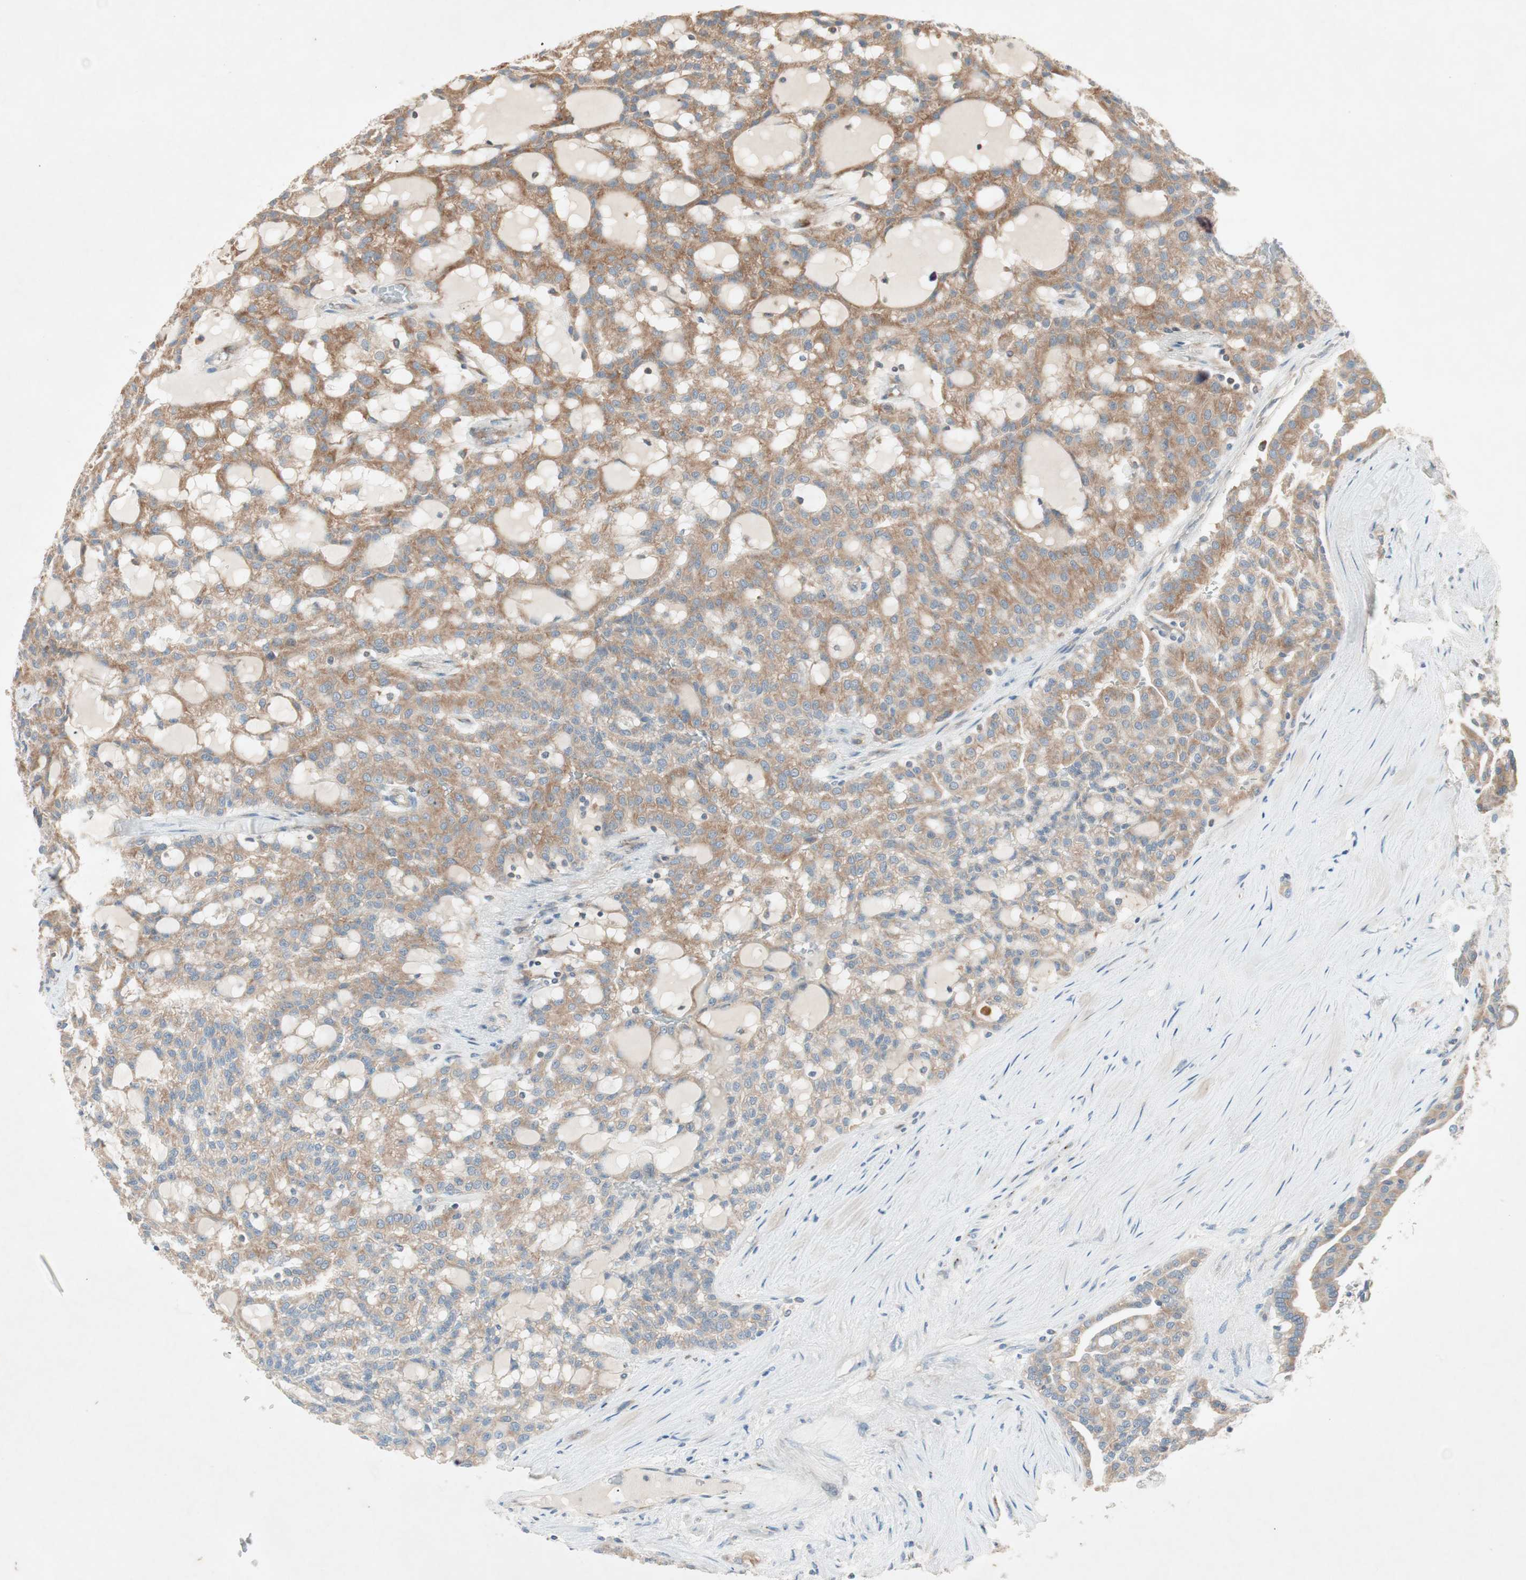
{"staining": {"intensity": "moderate", "quantity": ">75%", "location": "cytoplasmic/membranous"}, "tissue": "renal cancer", "cell_type": "Tumor cells", "image_type": "cancer", "snomed": [{"axis": "morphology", "description": "Adenocarcinoma, NOS"}, {"axis": "topography", "description": "Kidney"}], "caption": "Renal cancer stained for a protein displays moderate cytoplasmic/membranous positivity in tumor cells. (DAB (3,3'-diaminobenzidine) IHC, brown staining for protein, blue staining for nuclei).", "gene": "RPL23", "patient": {"sex": "male", "age": 63}}